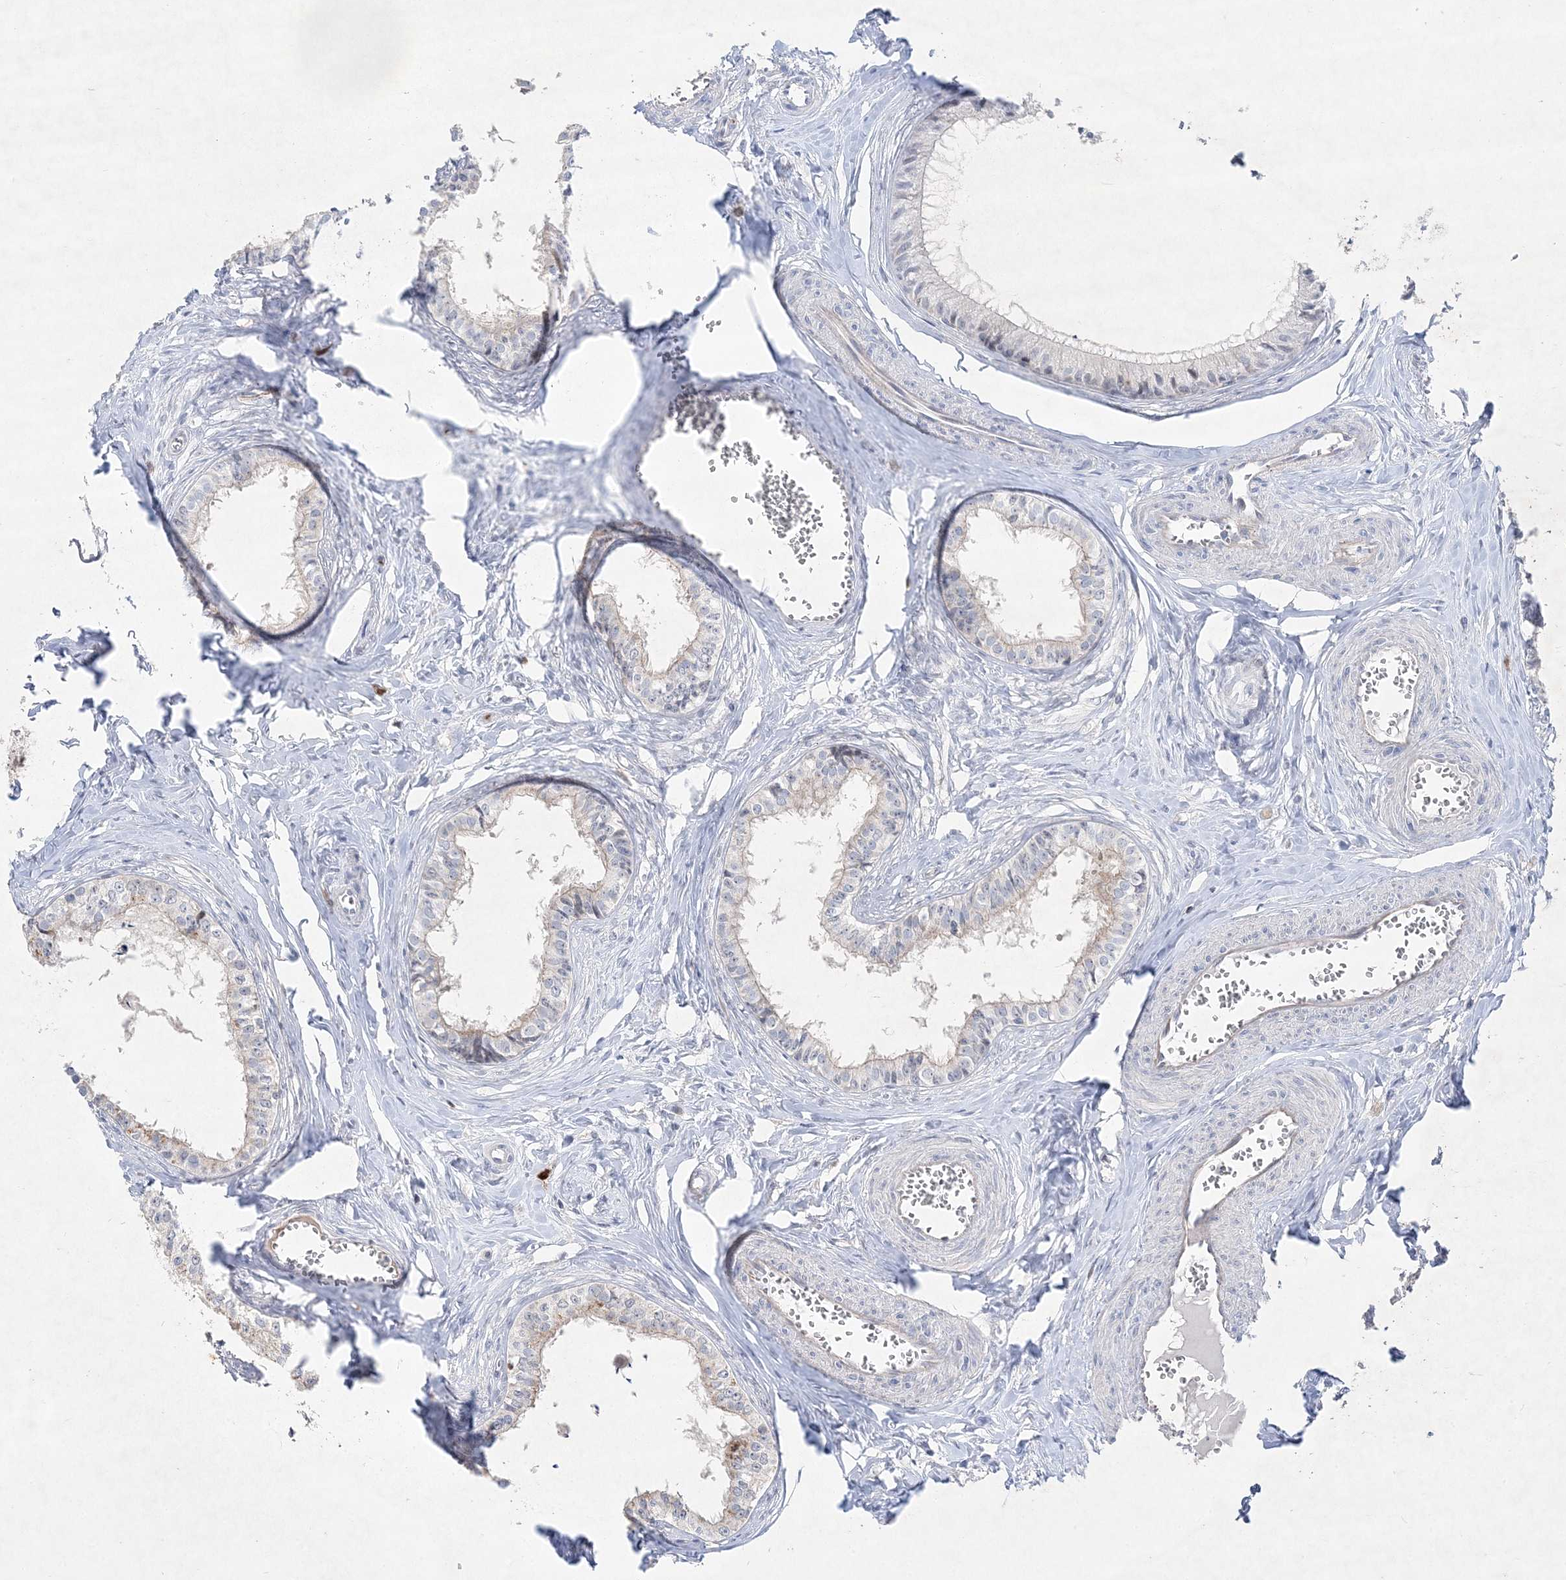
{"staining": {"intensity": "weak", "quantity": "<25%", "location": "cytoplasmic/membranous"}, "tissue": "epididymis", "cell_type": "Glandular cells", "image_type": "normal", "snomed": [{"axis": "morphology", "description": "Normal tissue, NOS"}, {"axis": "topography", "description": "Epididymis"}], "caption": "Epididymis stained for a protein using immunohistochemistry demonstrates no staining glandular cells.", "gene": "CLNK", "patient": {"sex": "male", "age": 36}}